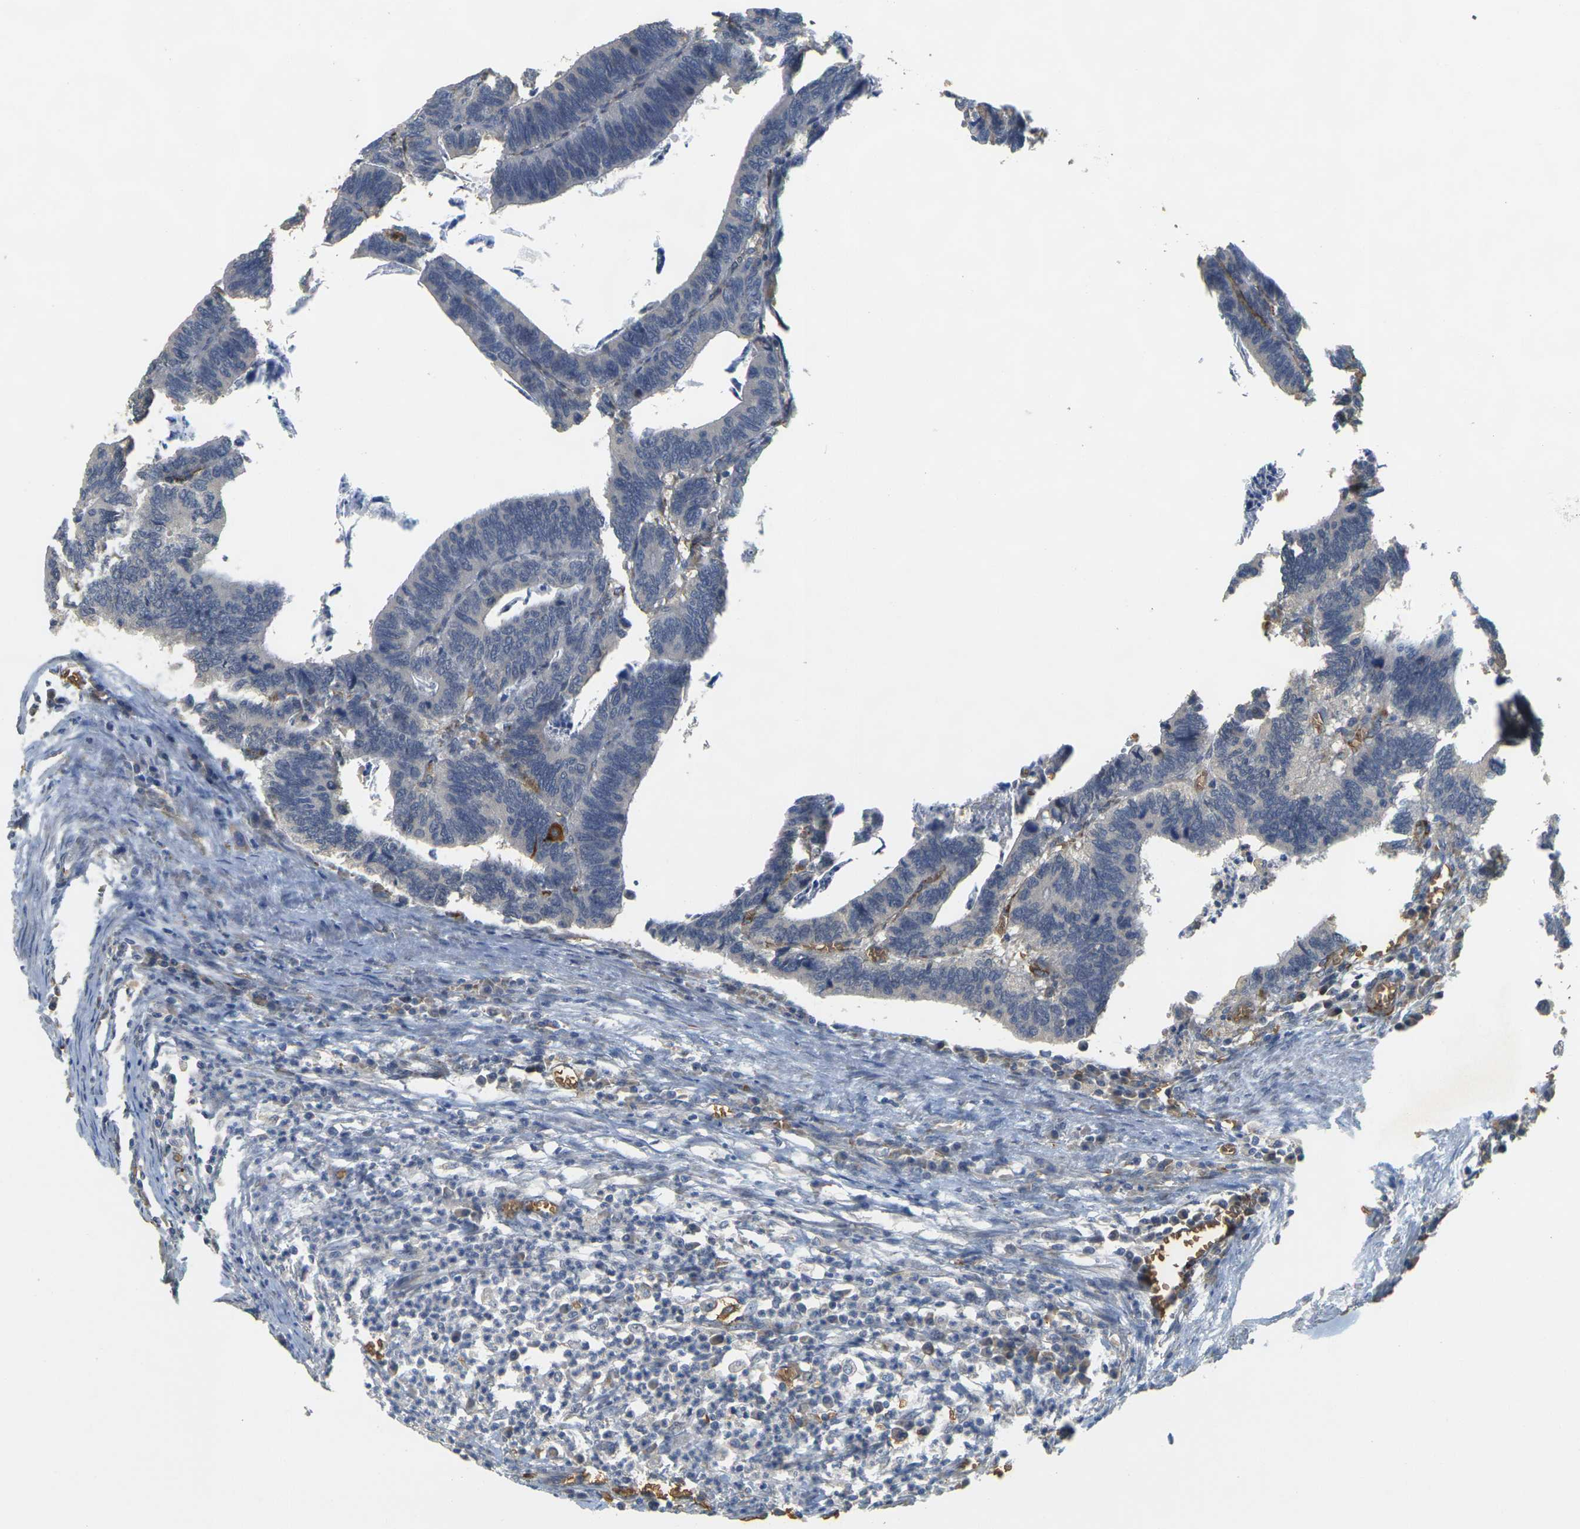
{"staining": {"intensity": "weak", "quantity": "<25%", "location": "cytoplasmic/membranous"}, "tissue": "colorectal cancer", "cell_type": "Tumor cells", "image_type": "cancer", "snomed": [{"axis": "morphology", "description": "Adenocarcinoma, NOS"}, {"axis": "topography", "description": "Colon"}], "caption": "DAB immunohistochemical staining of human adenocarcinoma (colorectal) shows no significant staining in tumor cells.", "gene": "MEGF9", "patient": {"sex": "male", "age": 72}}